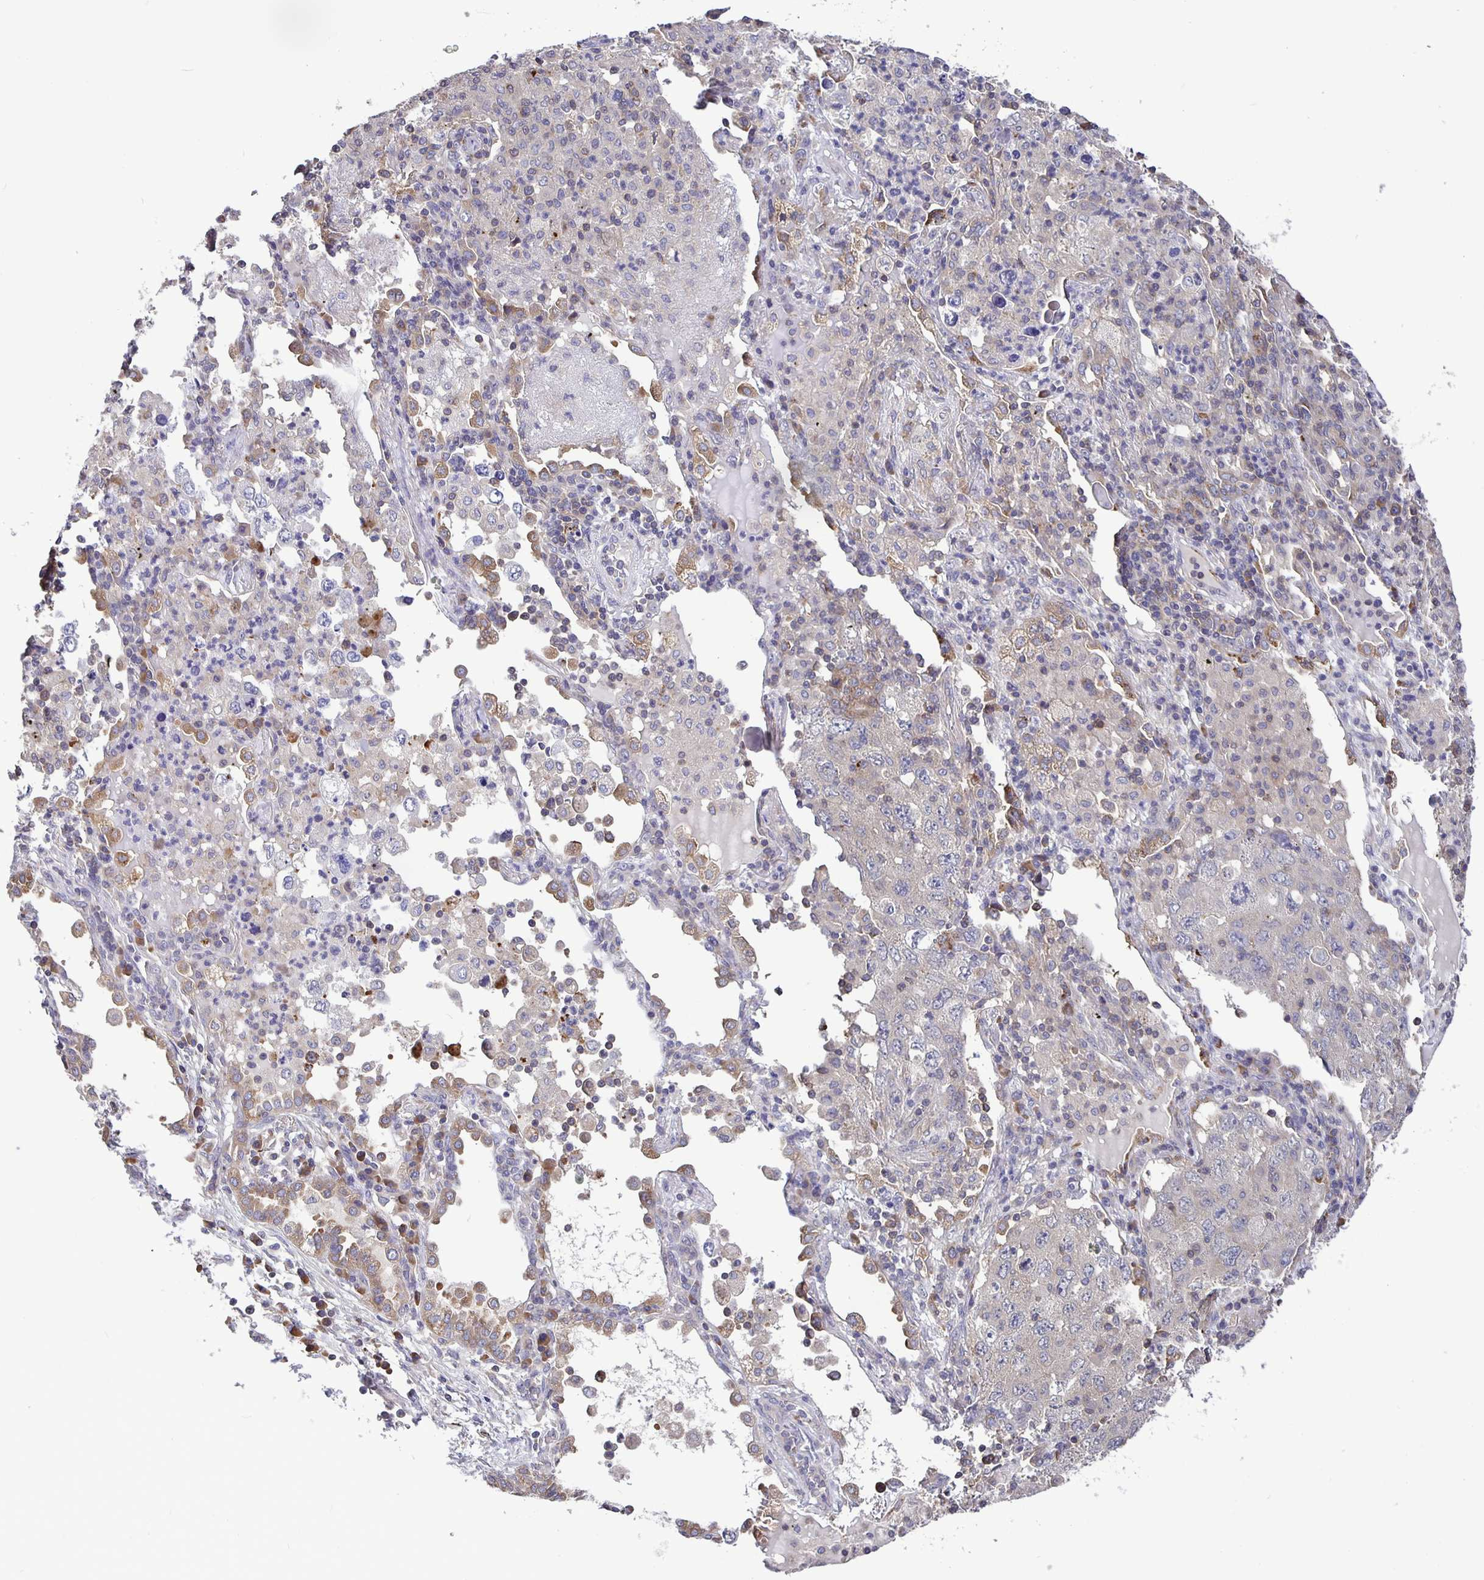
{"staining": {"intensity": "negative", "quantity": "none", "location": "none"}, "tissue": "lung cancer", "cell_type": "Tumor cells", "image_type": "cancer", "snomed": [{"axis": "morphology", "description": "Adenocarcinoma, NOS"}, {"axis": "topography", "description": "Lung"}], "caption": "Immunohistochemistry photomicrograph of neoplastic tissue: lung cancer (adenocarcinoma) stained with DAB (3,3'-diaminobenzidine) reveals no significant protein staining in tumor cells.", "gene": "FEM1C", "patient": {"sex": "female", "age": 57}}